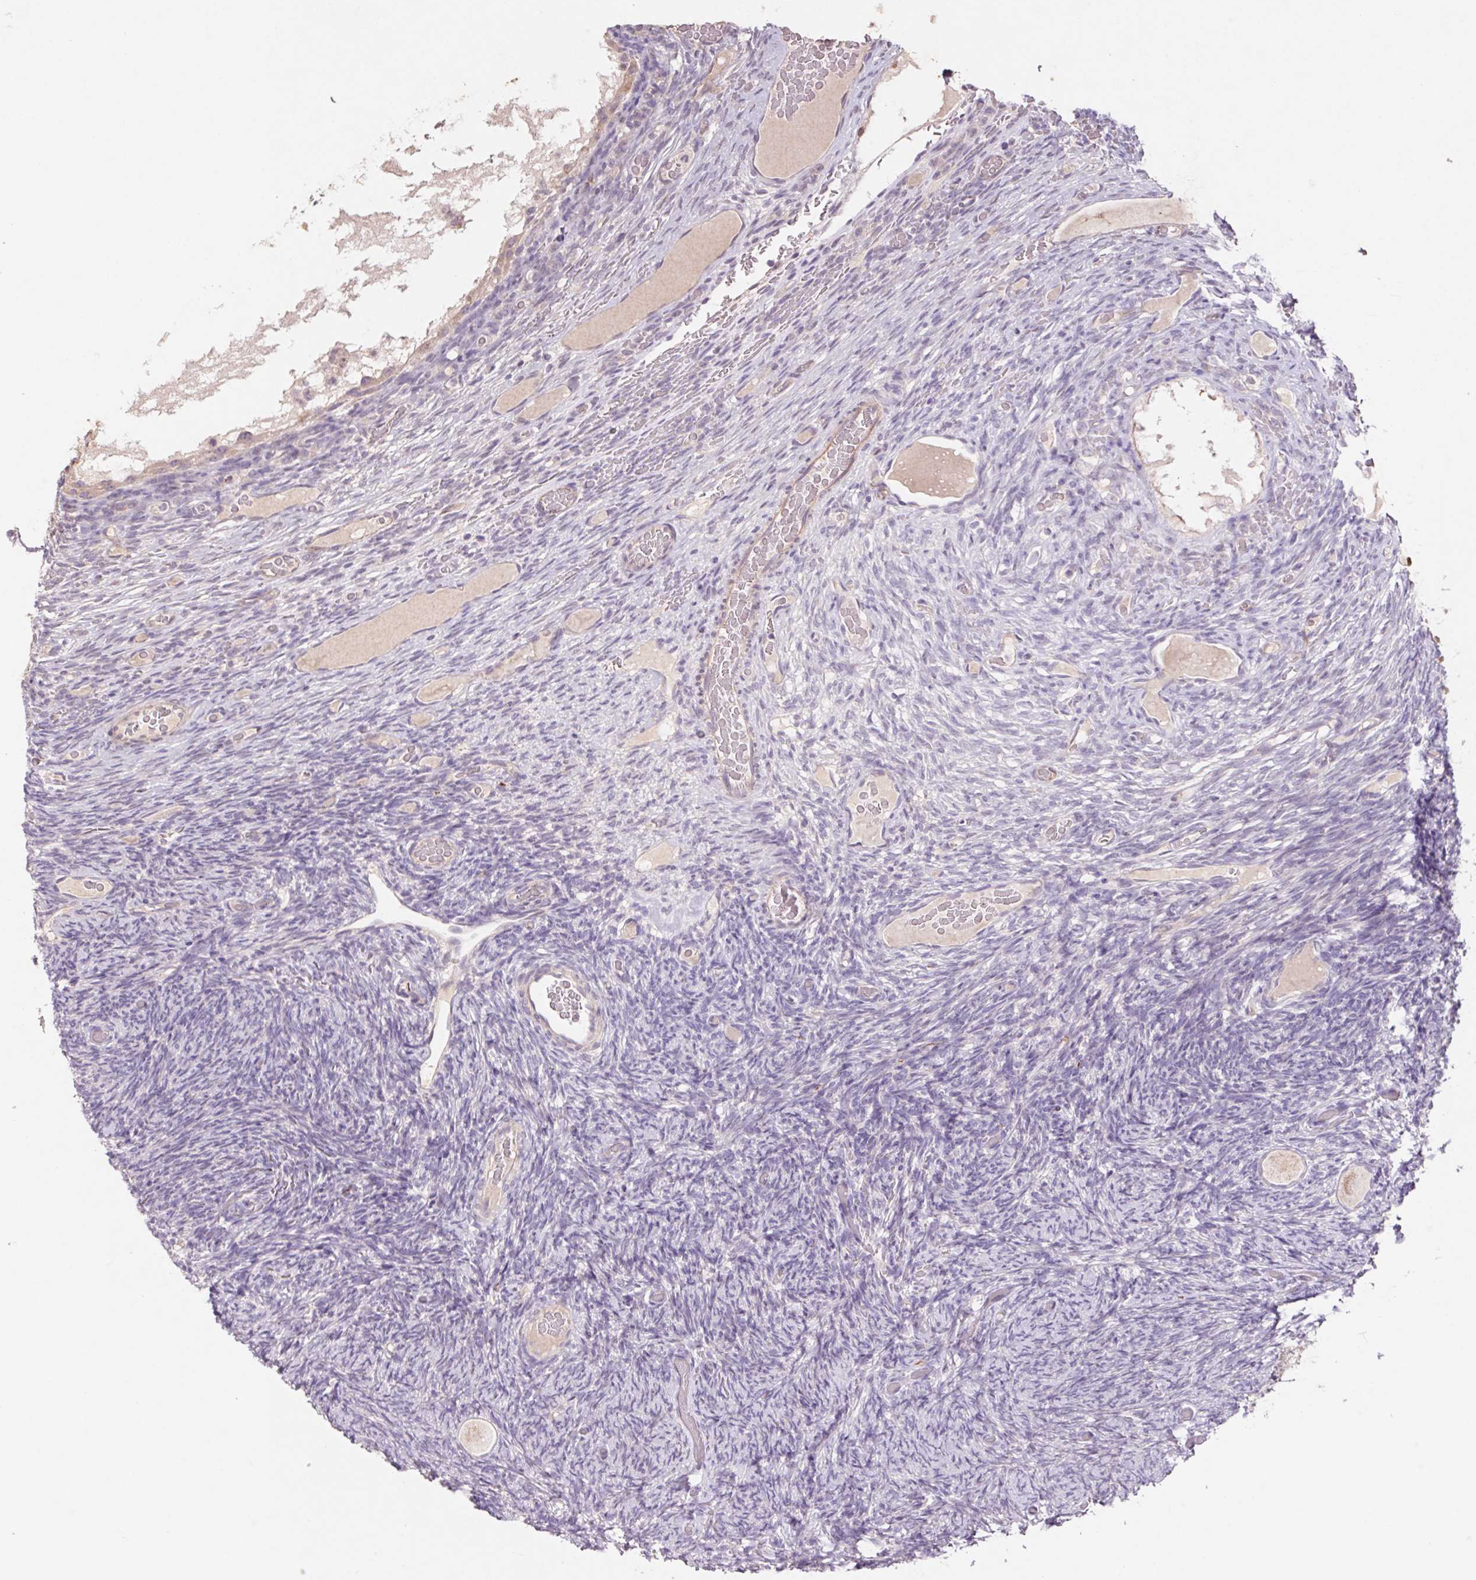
{"staining": {"intensity": "weak", "quantity": ">75%", "location": "cytoplasmic/membranous"}, "tissue": "ovary", "cell_type": "Follicle cells", "image_type": "normal", "snomed": [{"axis": "morphology", "description": "Normal tissue, NOS"}, {"axis": "topography", "description": "Ovary"}], "caption": "IHC (DAB) staining of unremarkable human ovary reveals weak cytoplasmic/membranous protein staining in about >75% of follicle cells.", "gene": "GRM2", "patient": {"sex": "female", "age": 34}}